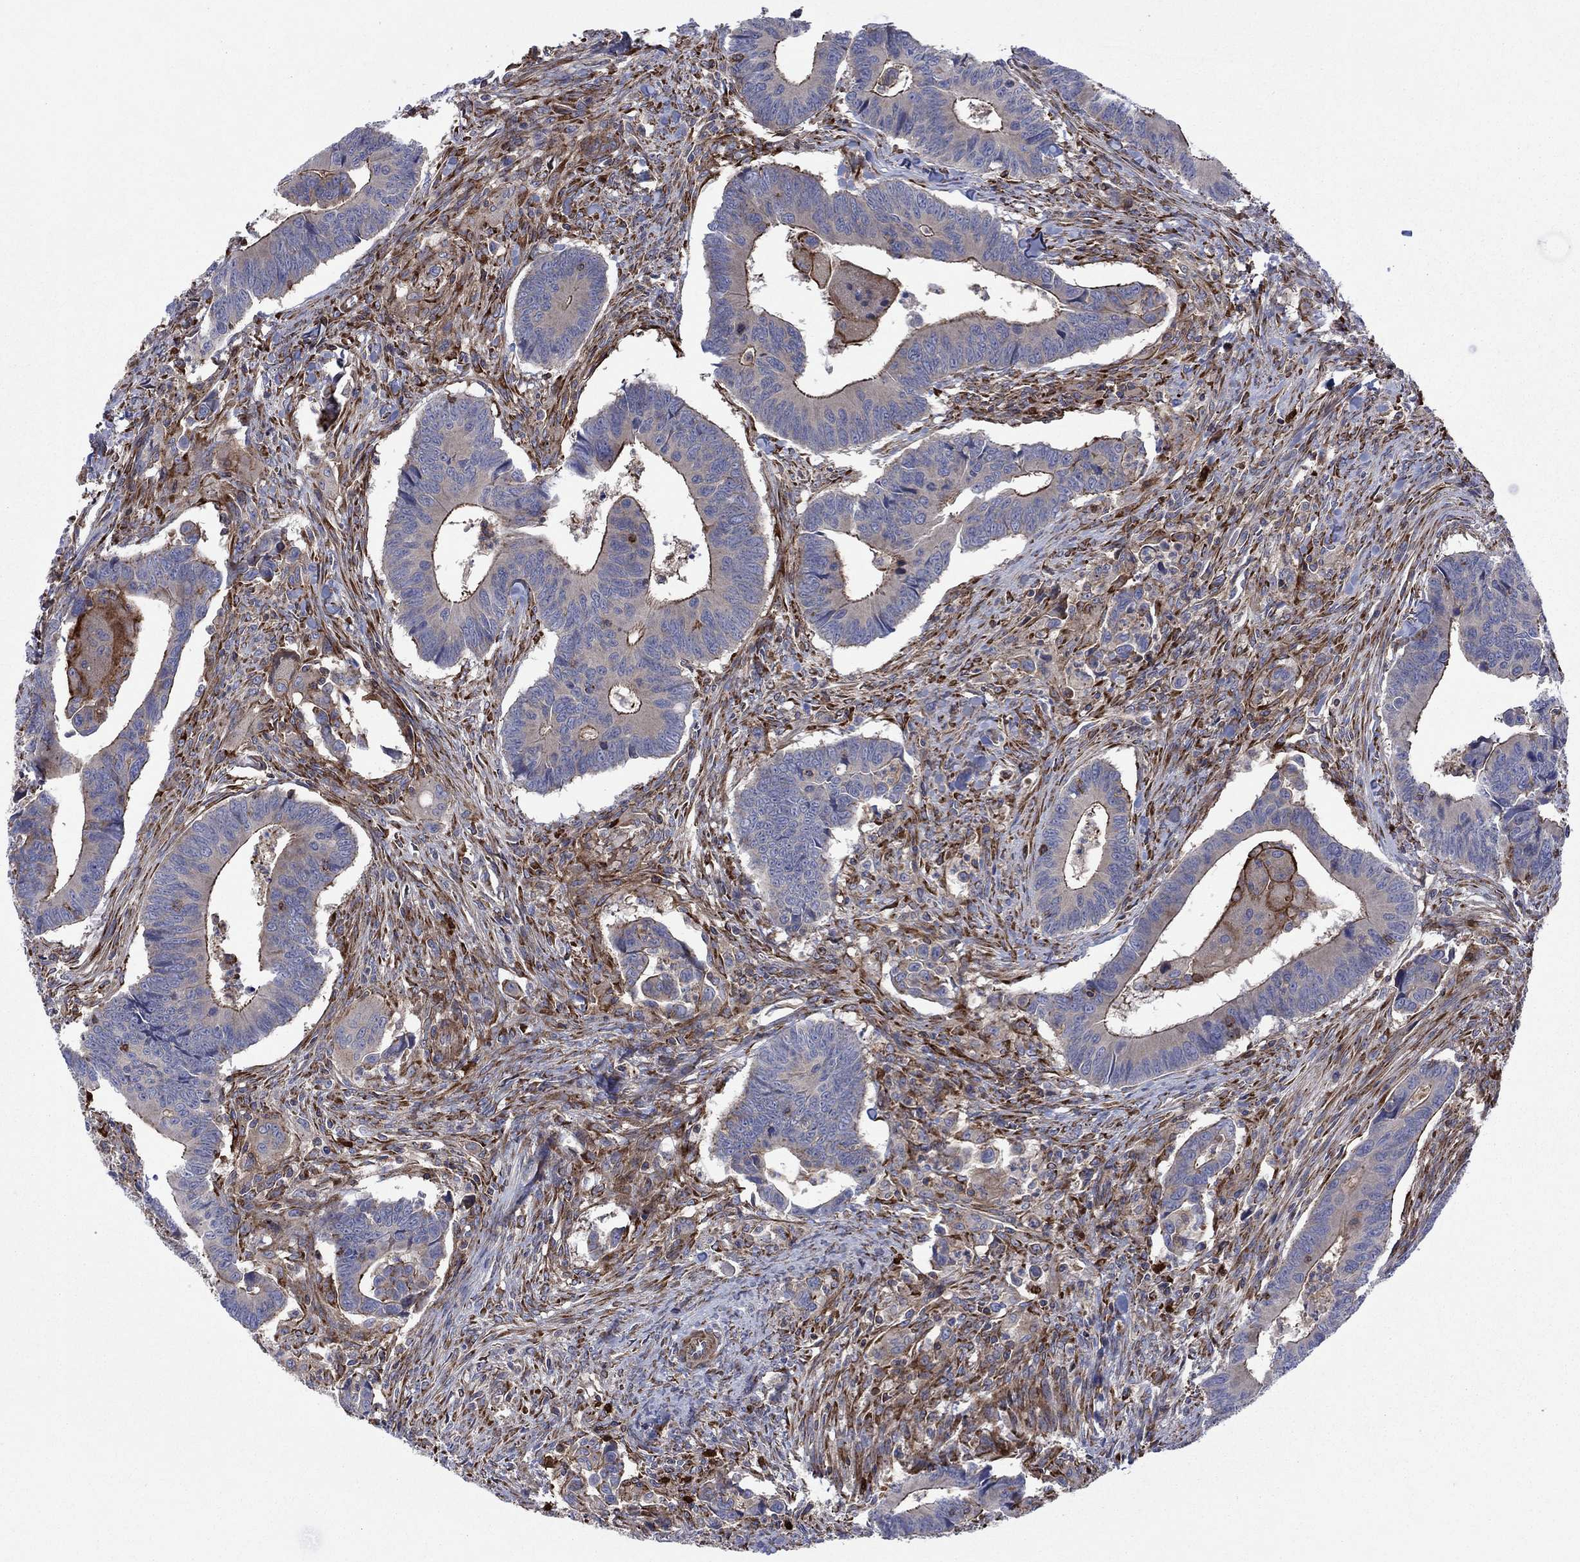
{"staining": {"intensity": "moderate", "quantity": "<25%", "location": "cytoplasmic/membranous"}, "tissue": "colorectal cancer", "cell_type": "Tumor cells", "image_type": "cancer", "snomed": [{"axis": "morphology", "description": "Adenocarcinoma, NOS"}, {"axis": "topography", "description": "Rectum"}], "caption": "Human colorectal cancer stained with a protein marker reveals moderate staining in tumor cells.", "gene": "PAG1", "patient": {"sex": "male", "age": 67}}